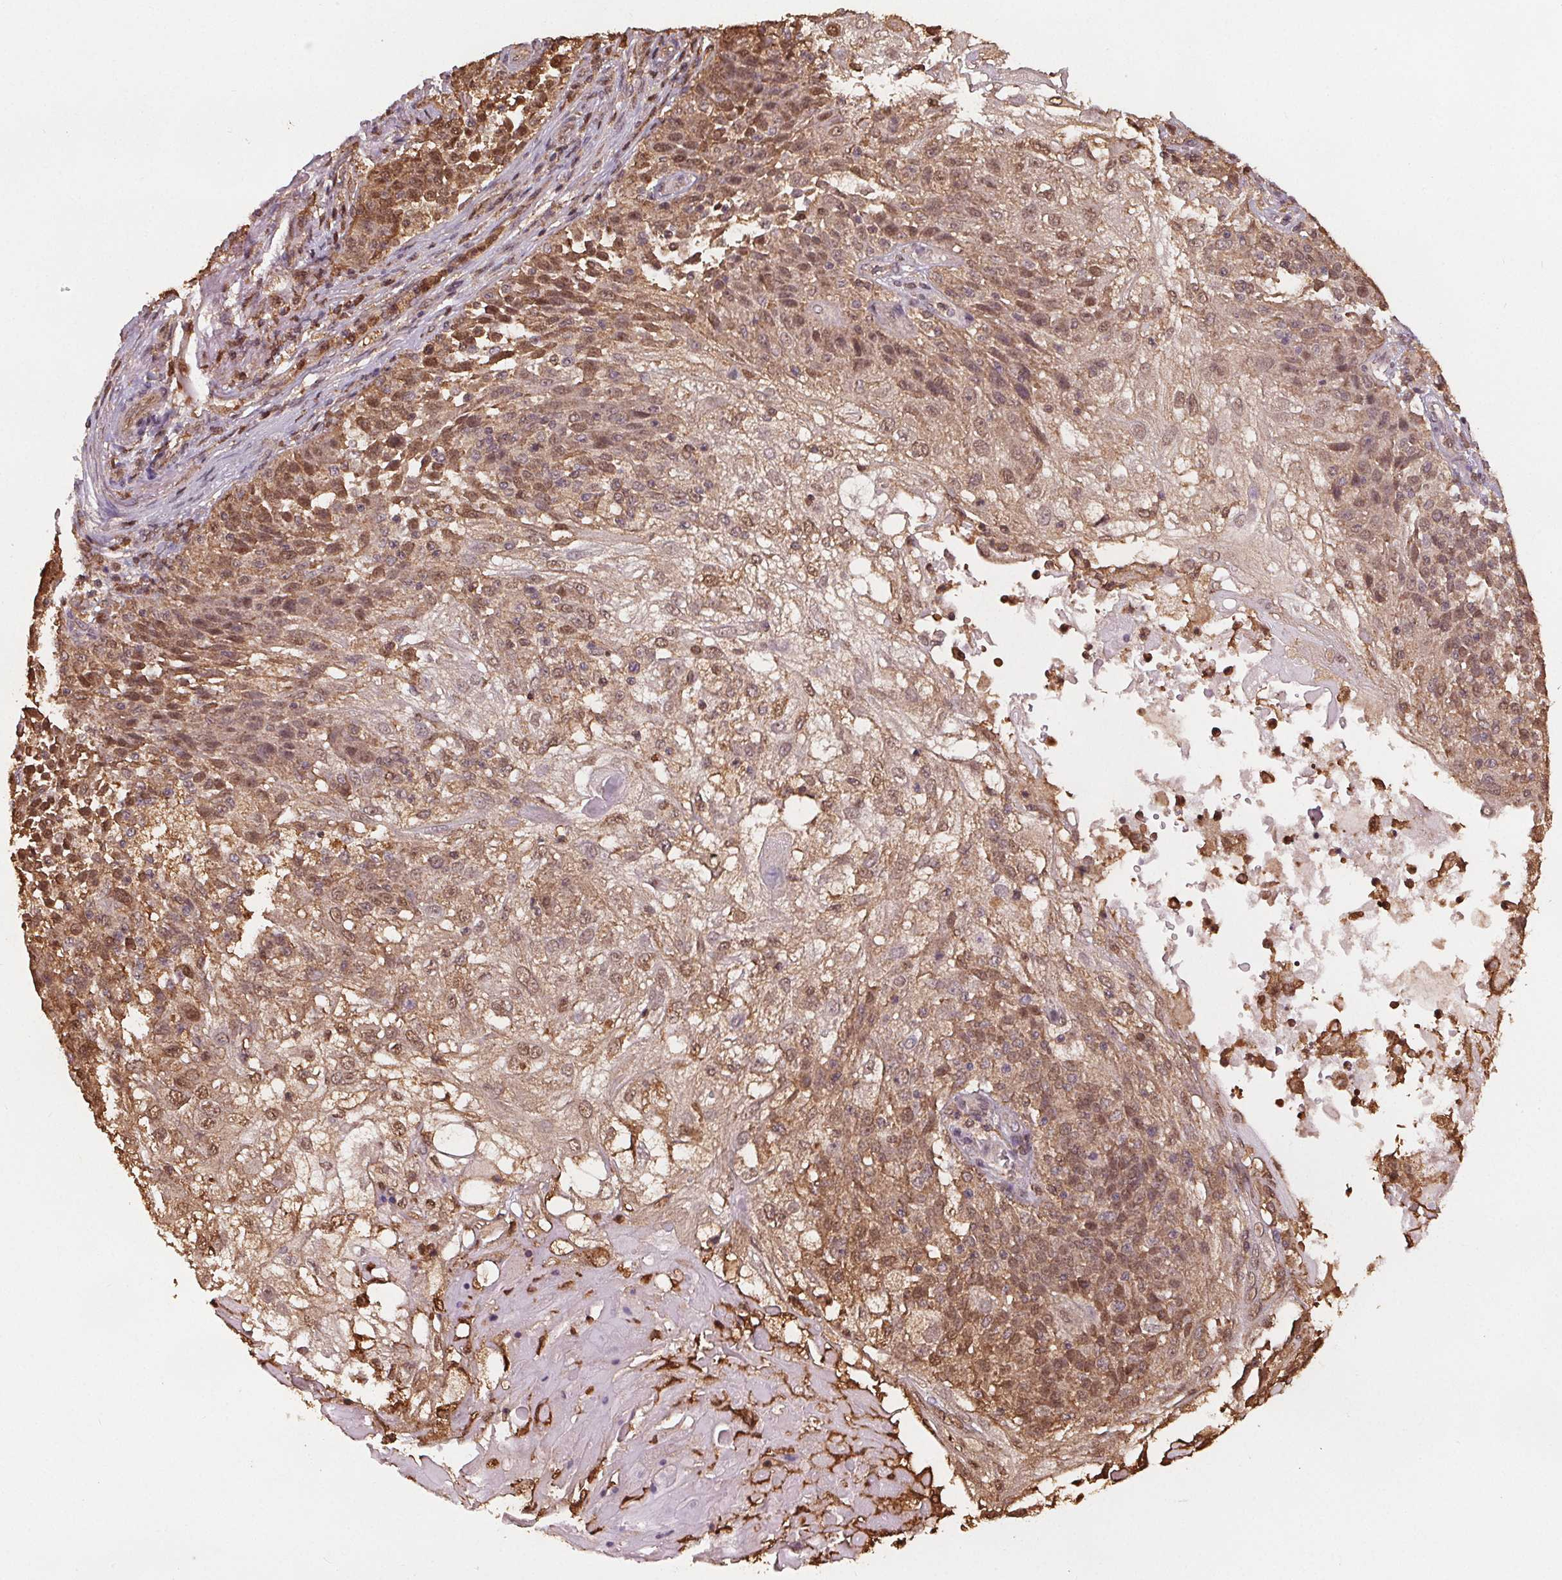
{"staining": {"intensity": "moderate", "quantity": ">75%", "location": "cytoplasmic/membranous,nuclear"}, "tissue": "skin cancer", "cell_type": "Tumor cells", "image_type": "cancer", "snomed": [{"axis": "morphology", "description": "Normal tissue, NOS"}, {"axis": "morphology", "description": "Squamous cell carcinoma, NOS"}, {"axis": "topography", "description": "Skin"}], "caption": "Immunohistochemical staining of human skin squamous cell carcinoma reveals moderate cytoplasmic/membranous and nuclear protein positivity in about >75% of tumor cells. (Stains: DAB (3,3'-diaminobenzidine) in brown, nuclei in blue, Microscopy: brightfield microscopy at high magnification).", "gene": "ENO1", "patient": {"sex": "female", "age": 83}}